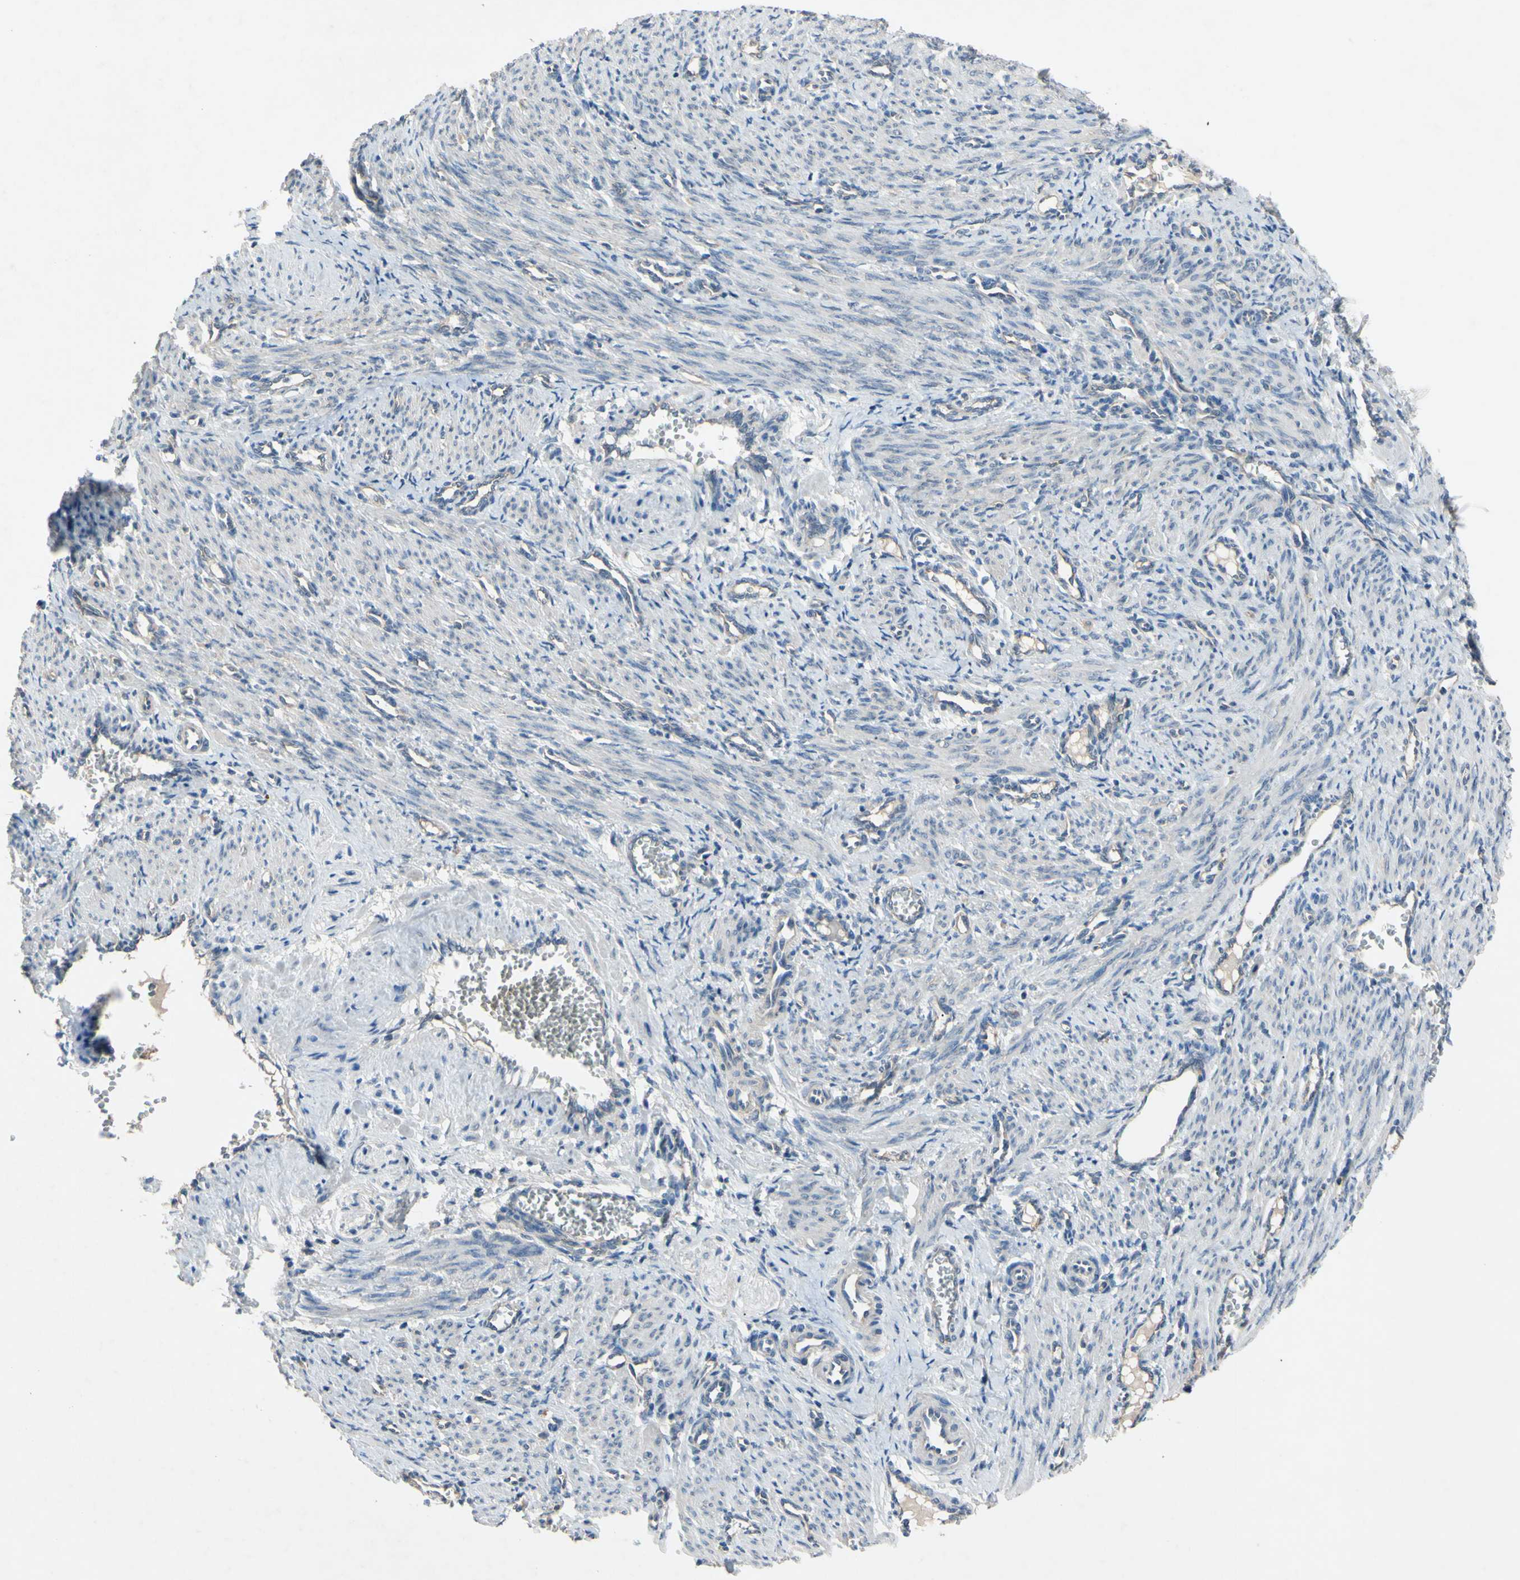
{"staining": {"intensity": "negative", "quantity": "none", "location": "none"}, "tissue": "smooth muscle", "cell_type": "Smooth muscle cells", "image_type": "normal", "snomed": [{"axis": "morphology", "description": "Normal tissue, NOS"}, {"axis": "topography", "description": "Endometrium"}], "caption": "This photomicrograph is of normal smooth muscle stained with immunohistochemistry (IHC) to label a protein in brown with the nuclei are counter-stained blue. There is no positivity in smooth muscle cells.", "gene": "HILPDA", "patient": {"sex": "female", "age": 33}}